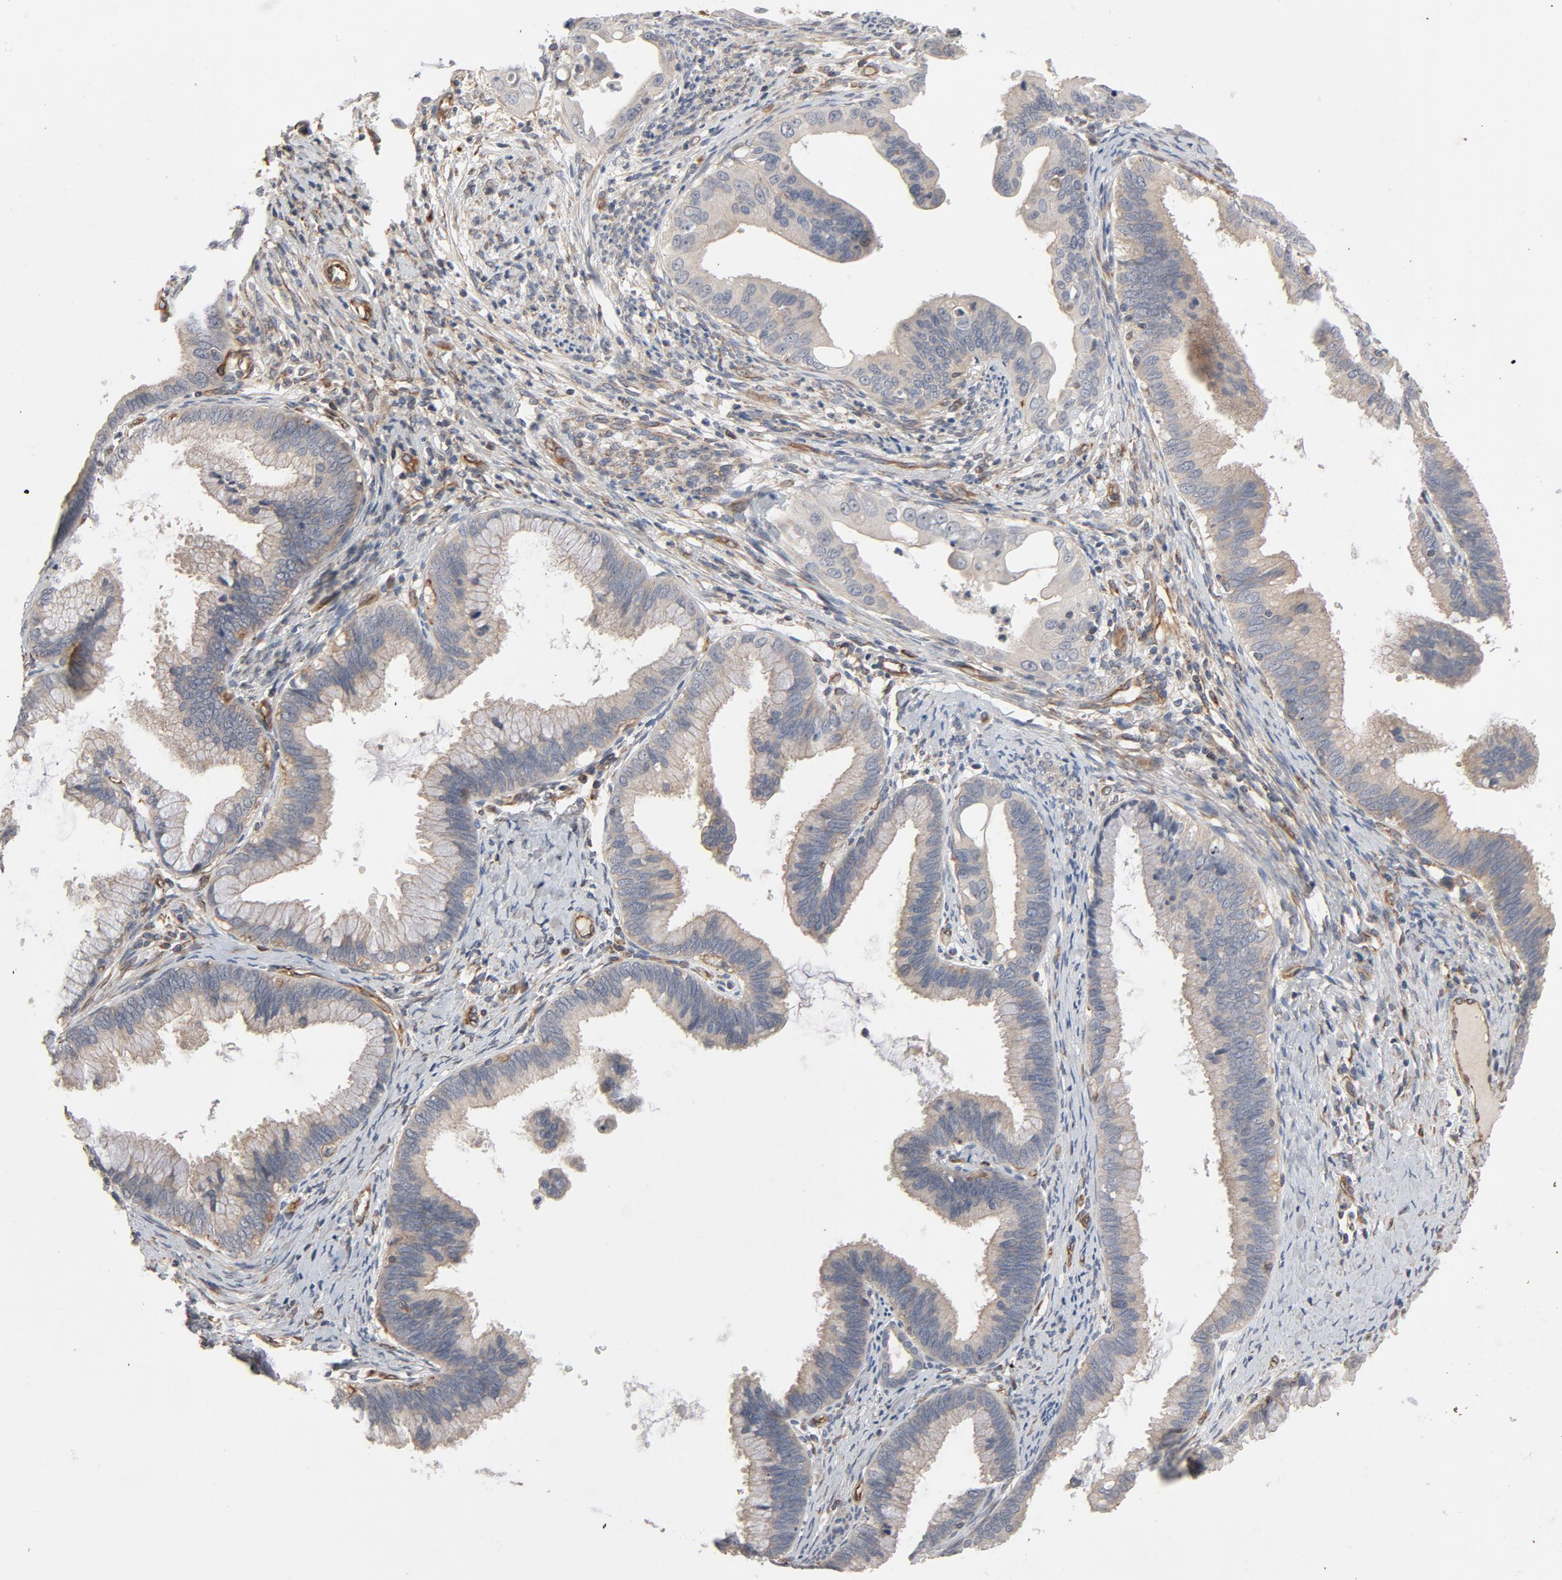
{"staining": {"intensity": "weak", "quantity": ">75%", "location": "cytoplasmic/membranous"}, "tissue": "cervical cancer", "cell_type": "Tumor cells", "image_type": "cancer", "snomed": [{"axis": "morphology", "description": "Adenocarcinoma, NOS"}, {"axis": "topography", "description": "Cervix"}], "caption": "The histopathology image demonstrates immunohistochemical staining of cervical cancer. There is weak cytoplasmic/membranous expression is appreciated in approximately >75% of tumor cells.", "gene": "TRIOBP", "patient": {"sex": "female", "age": 47}}